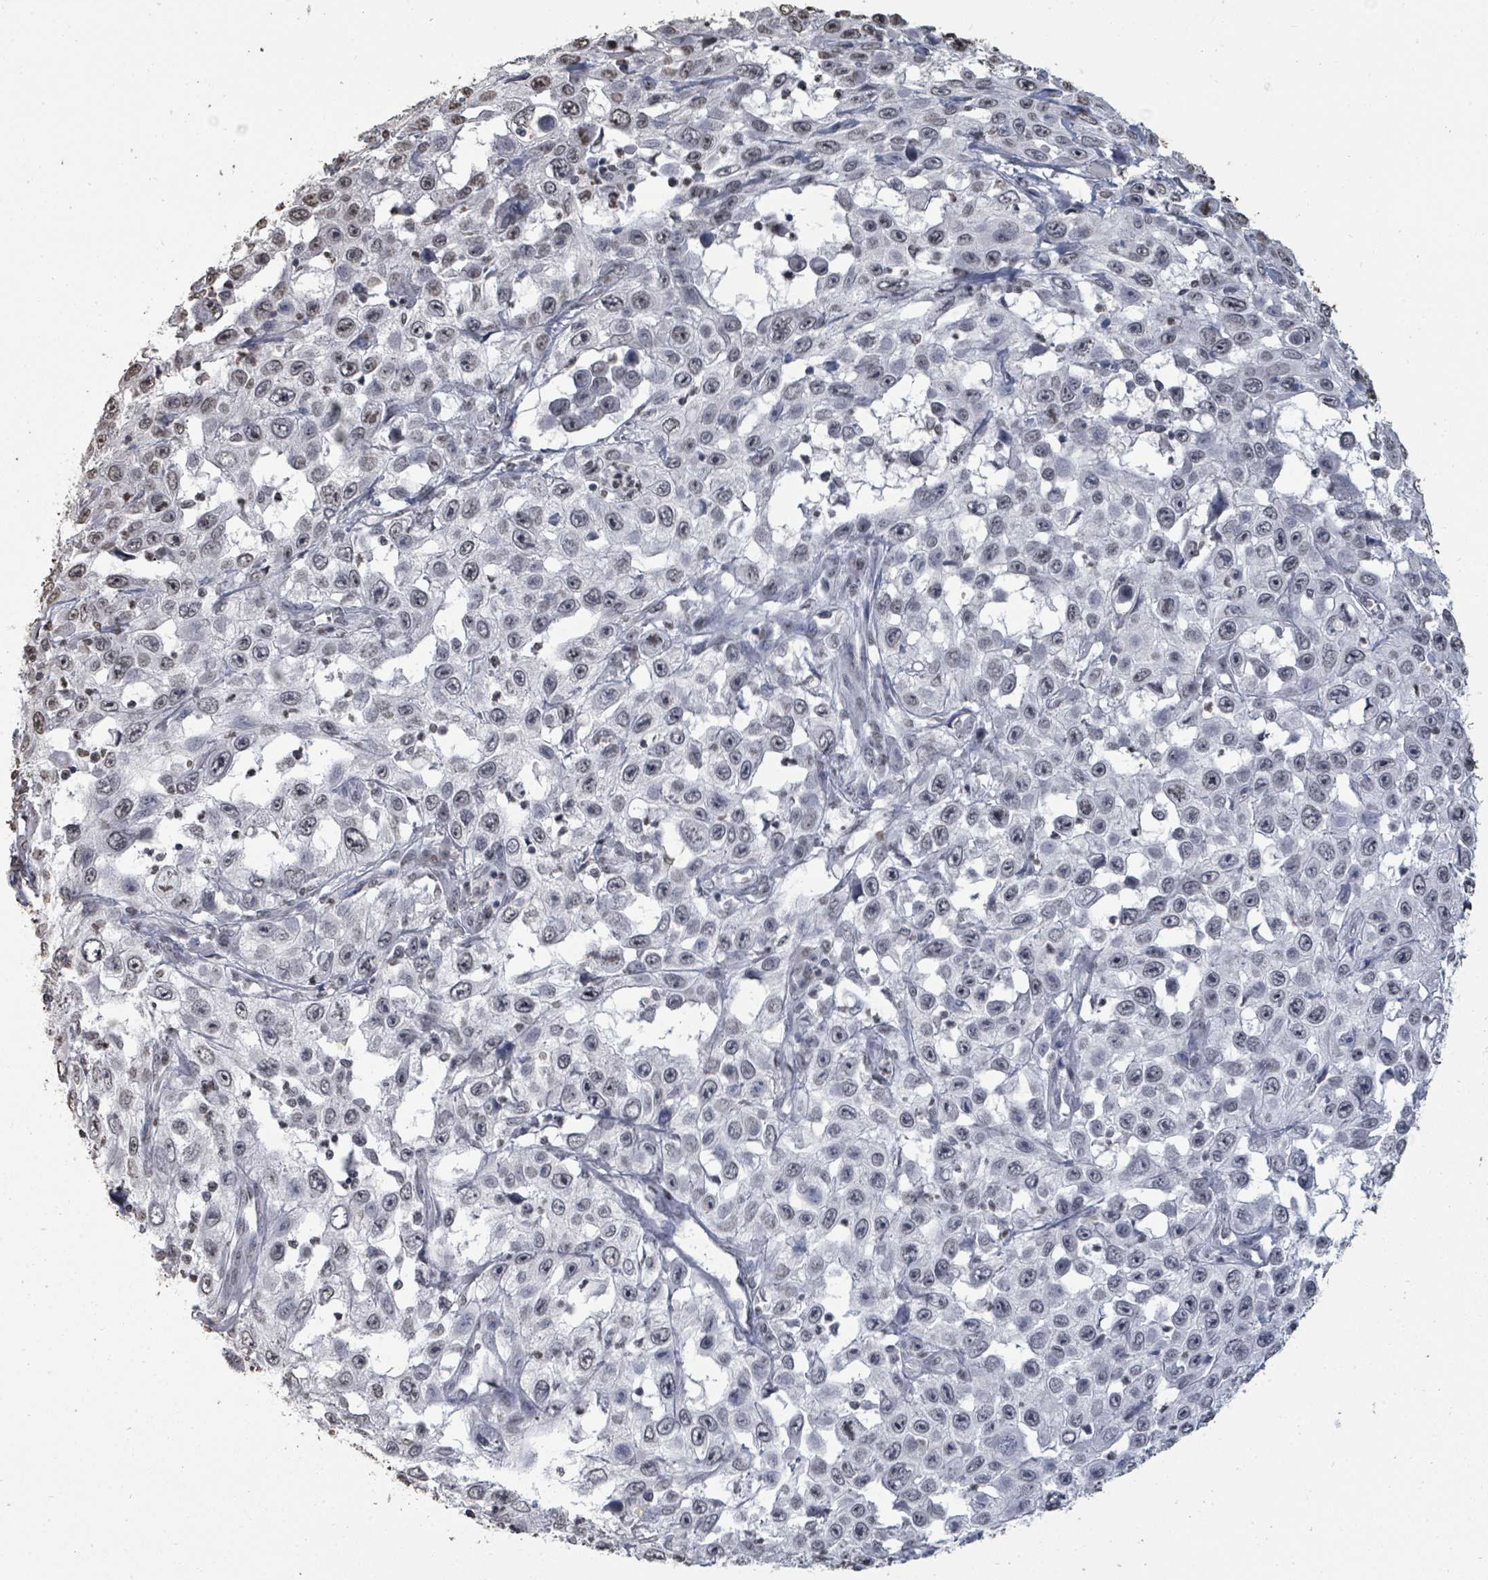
{"staining": {"intensity": "negative", "quantity": "none", "location": "none"}, "tissue": "skin cancer", "cell_type": "Tumor cells", "image_type": "cancer", "snomed": [{"axis": "morphology", "description": "Squamous cell carcinoma, NOS"}, {"axis": "topography", "description": "Skin"}], "caption": "An immunohistochemistry (IHC) image of skin squamous cell carcinoma is shown. There is no staining in tumor cells of skin squamous cell carcinoma.", "gene": "MRPS12", "patient": {"sex": "male", "age": 82}}